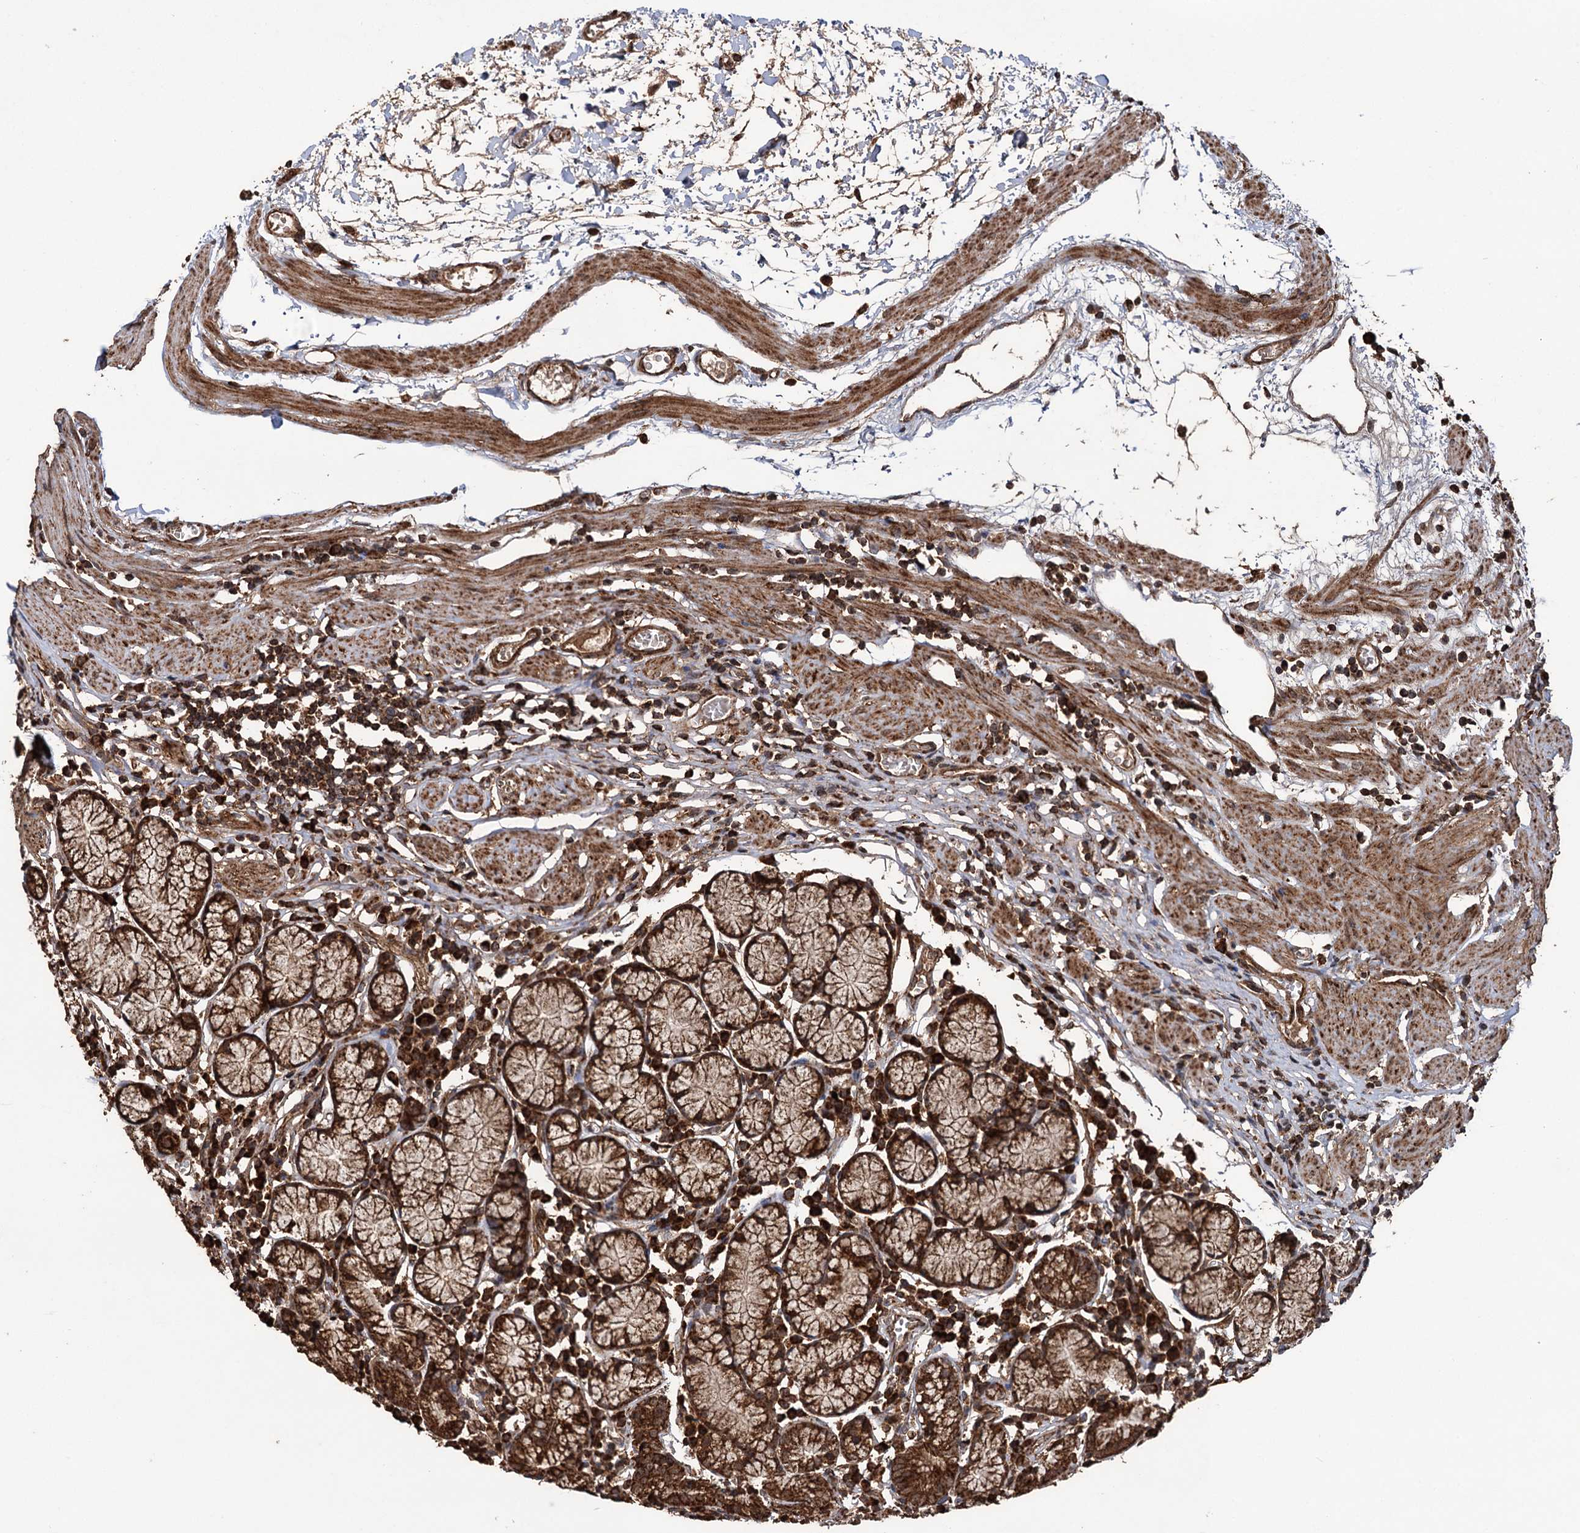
{"staining": {"intensity": "strong", "quantity": ">75%", "location": "cytoplasmic/membranous"}, "tissue": "stomach", "cell_type": "Glandular cells", "image_type": "normal", "snomed": [{"axis": "morphology", "description": "Normal tissue, NOS"}, {"axis": "topography", "description": "Stomach"}], "caption": "Protein expression analysis of unremarkable human stomach reveals strong cytoplasmic/membranous positivity in approximately >75% of glandular cells. The staining was performed using DAB (3,3'-diaminobenzidine) to visualize the protein expression in brown, while the nuclei were stained in blue with hematoxylin (Magnification: 20x).", "gene": "IPO4", "patient": {"sex": "male", "age": 55}}